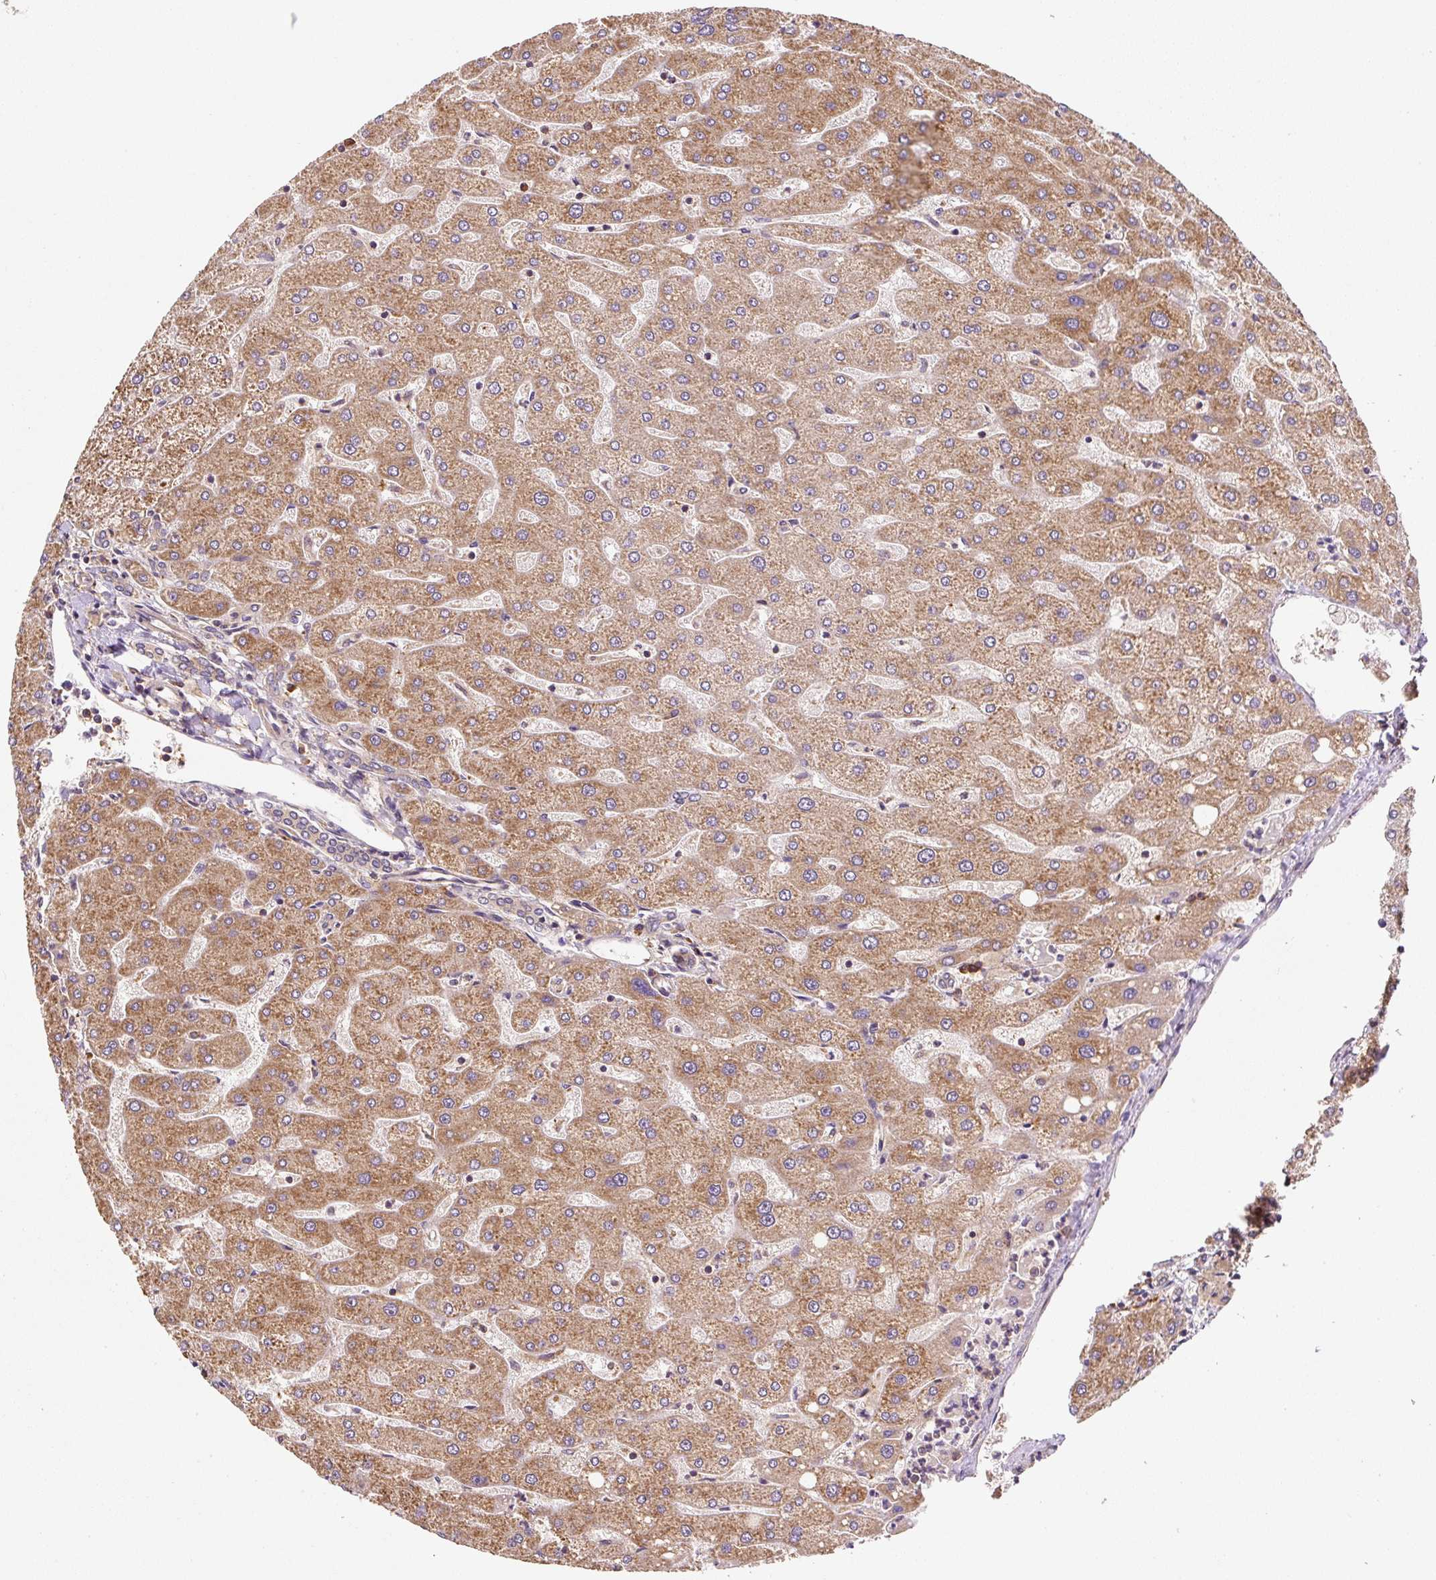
{"staining": {"intensity": "weak", "quantity": ">75%", "location": "cytoplasmic/membranous"}, "tissue": "liver", "cell_type": "Cholangiocytes", "image_type": "normal", "snomed": [{"axis": "morphology", "description": "Normal tissue, NOS"}, {"axis": "topography", "description": "Liver"}], "caption": "High-magnification brightfield microscopy of unremarkable liver stained with DAB (brown) and counterstained with hematoxylin (blue). cholangiocytes exhibit weak cytoplasmic/membranous expression is seen in approximately>75% of cells.", "gene": "EIF2S2", "patient": {"sex": "male", "age": 67}}